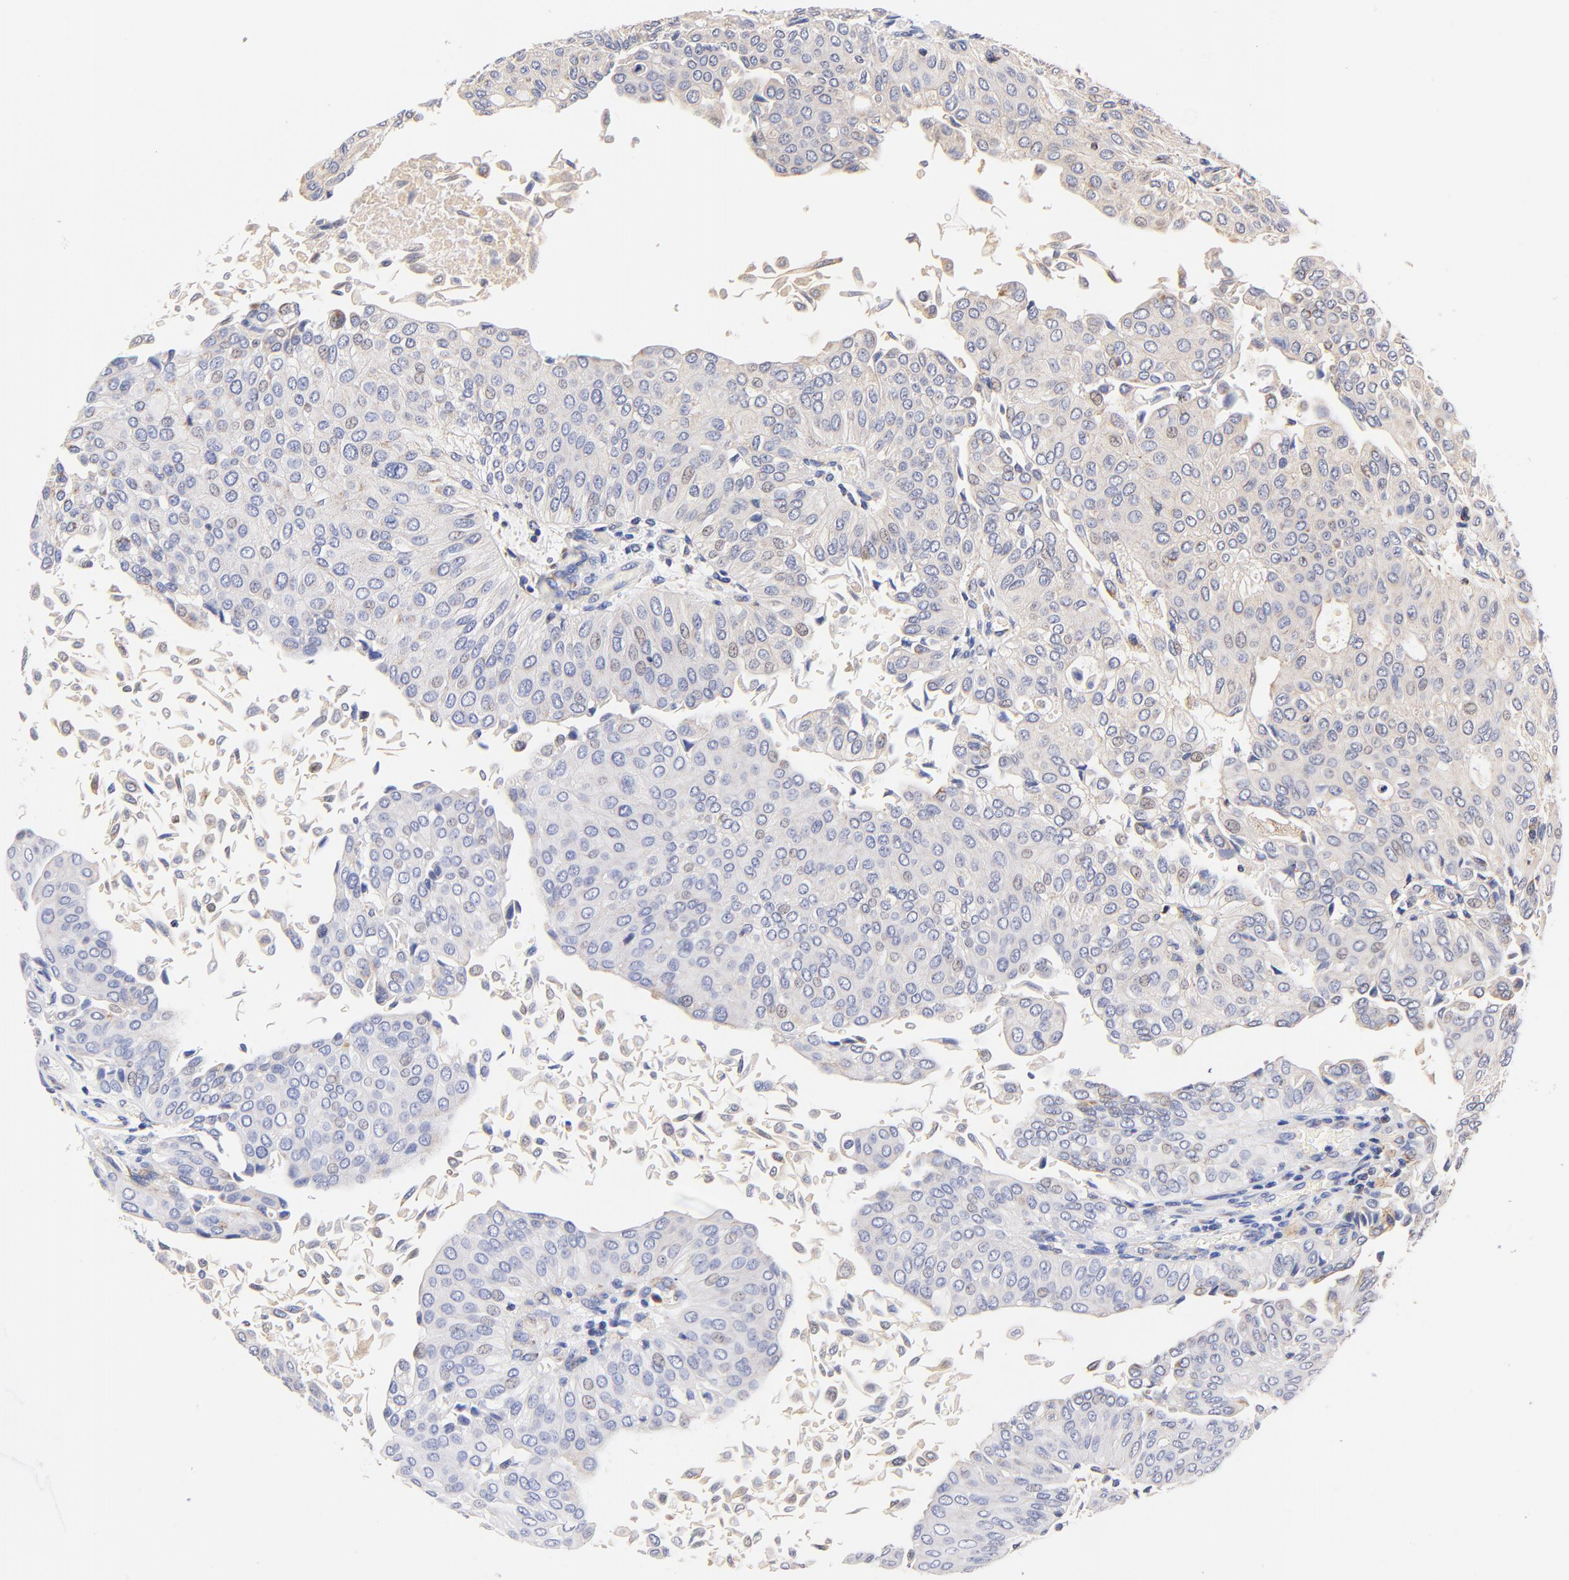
{"staining": {"intensity": "weak", "quantity": "<25%", "location": "nuclear"}, "tissue": "urothelial cancer", "cell_type": "Tumor cells", "image_type": "cancer", "snomed": [{"axis": "morphology", "description": "Urothelial carcinoma, Low grade"}, {"axis": "topography", "description": "Urinary bladder"}], "caption": "IHC image of urothelial cancer stained for a protein (brown), which demonstrates no expression in tumor cells.", "gene": "ATP5F1D", "patient": {"sex": "male", "age": 64}}